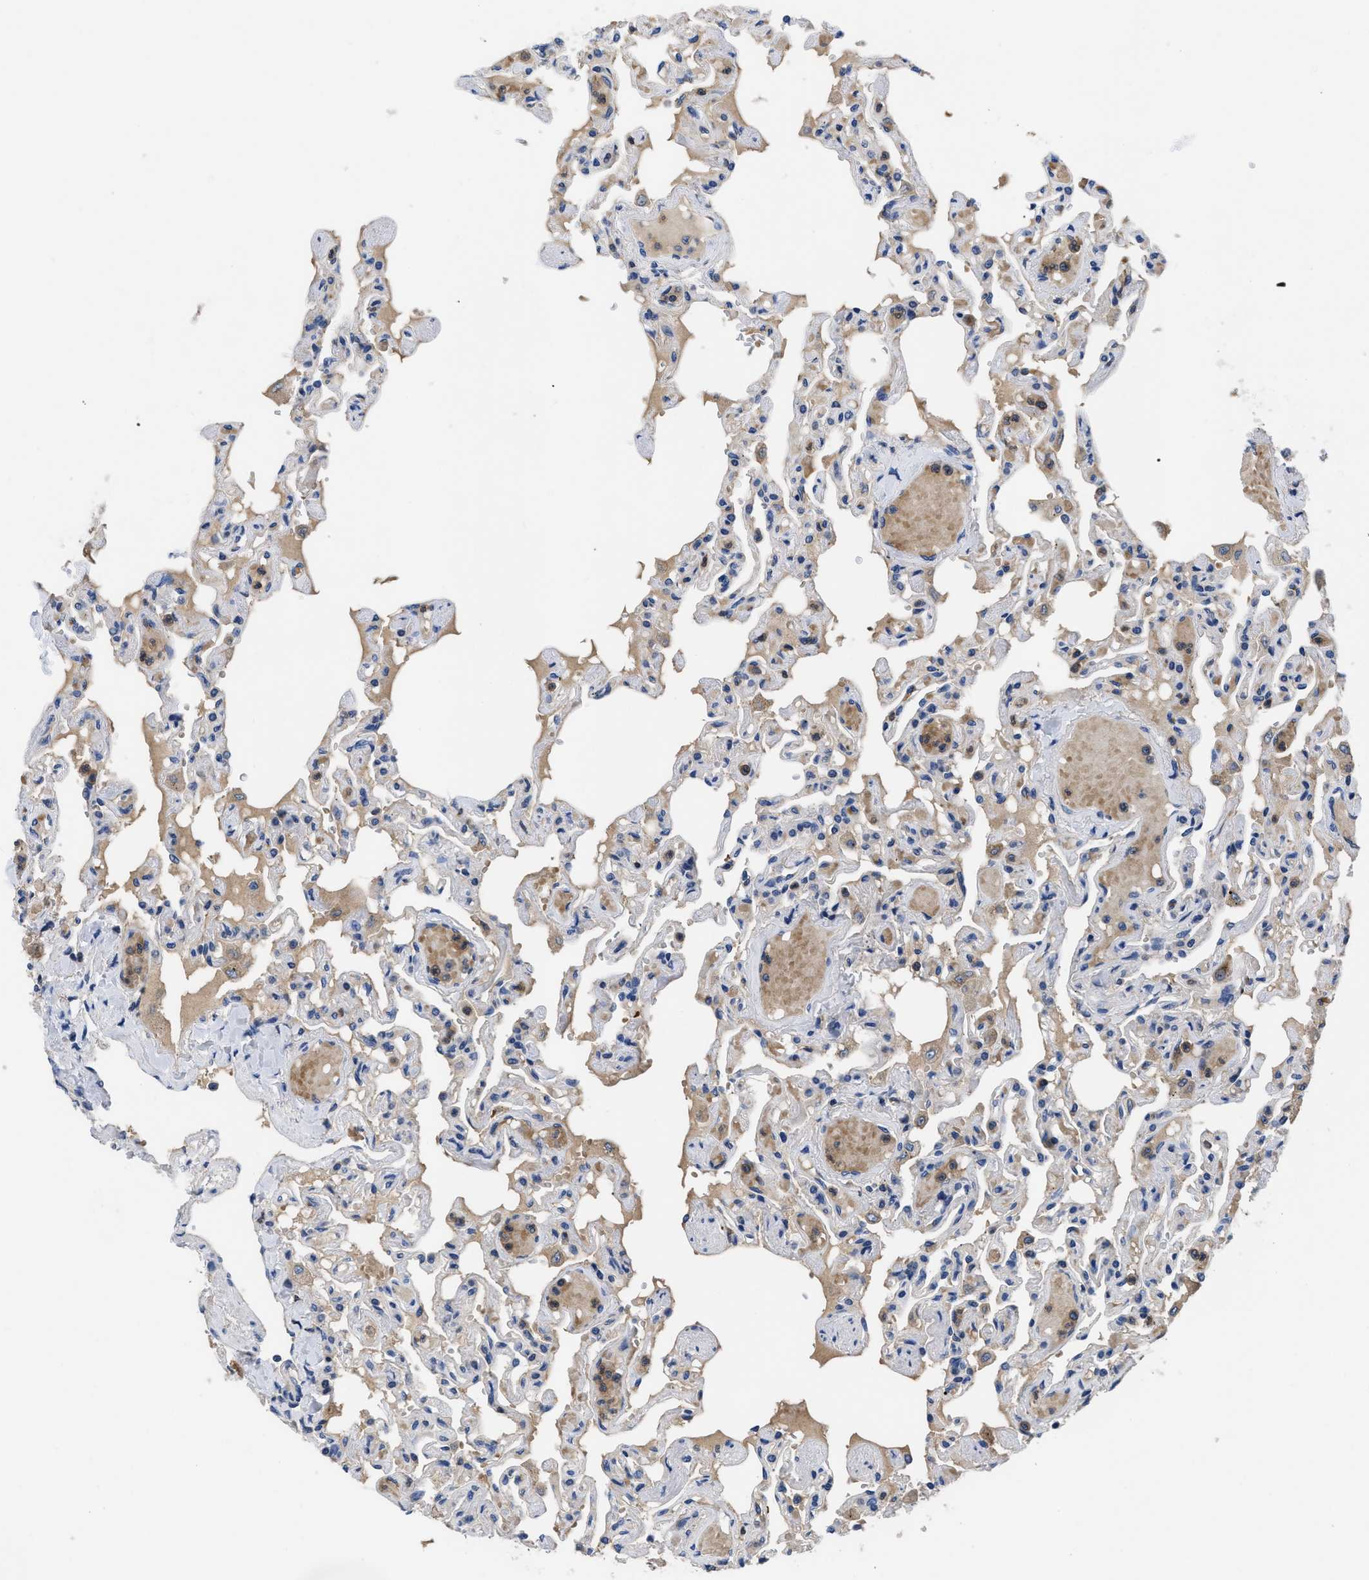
{"staining": {"intensity": "moderate", "quantity": "<25%", "location": "cytoplasmic/membranous,nuclear"}, "tissue": "lung", "cell_type": "Alveolar cells", "image_type": "normal", "snomed": [{"axis": "morphology", "description": "Normal tissue, NOS"}, {"axis": "topography", "description": "Lung"}], "caption": "Protein expression analysis of unremarkable human lung reveals moderate cytoplasmic/membranous,nuclear staining in approximately <25% of alveolar cells. (DAB IHC with brightfield microscopy, high magnification).", "gene": "YBEY", "patient": {"sex": "male", "age": 21}}